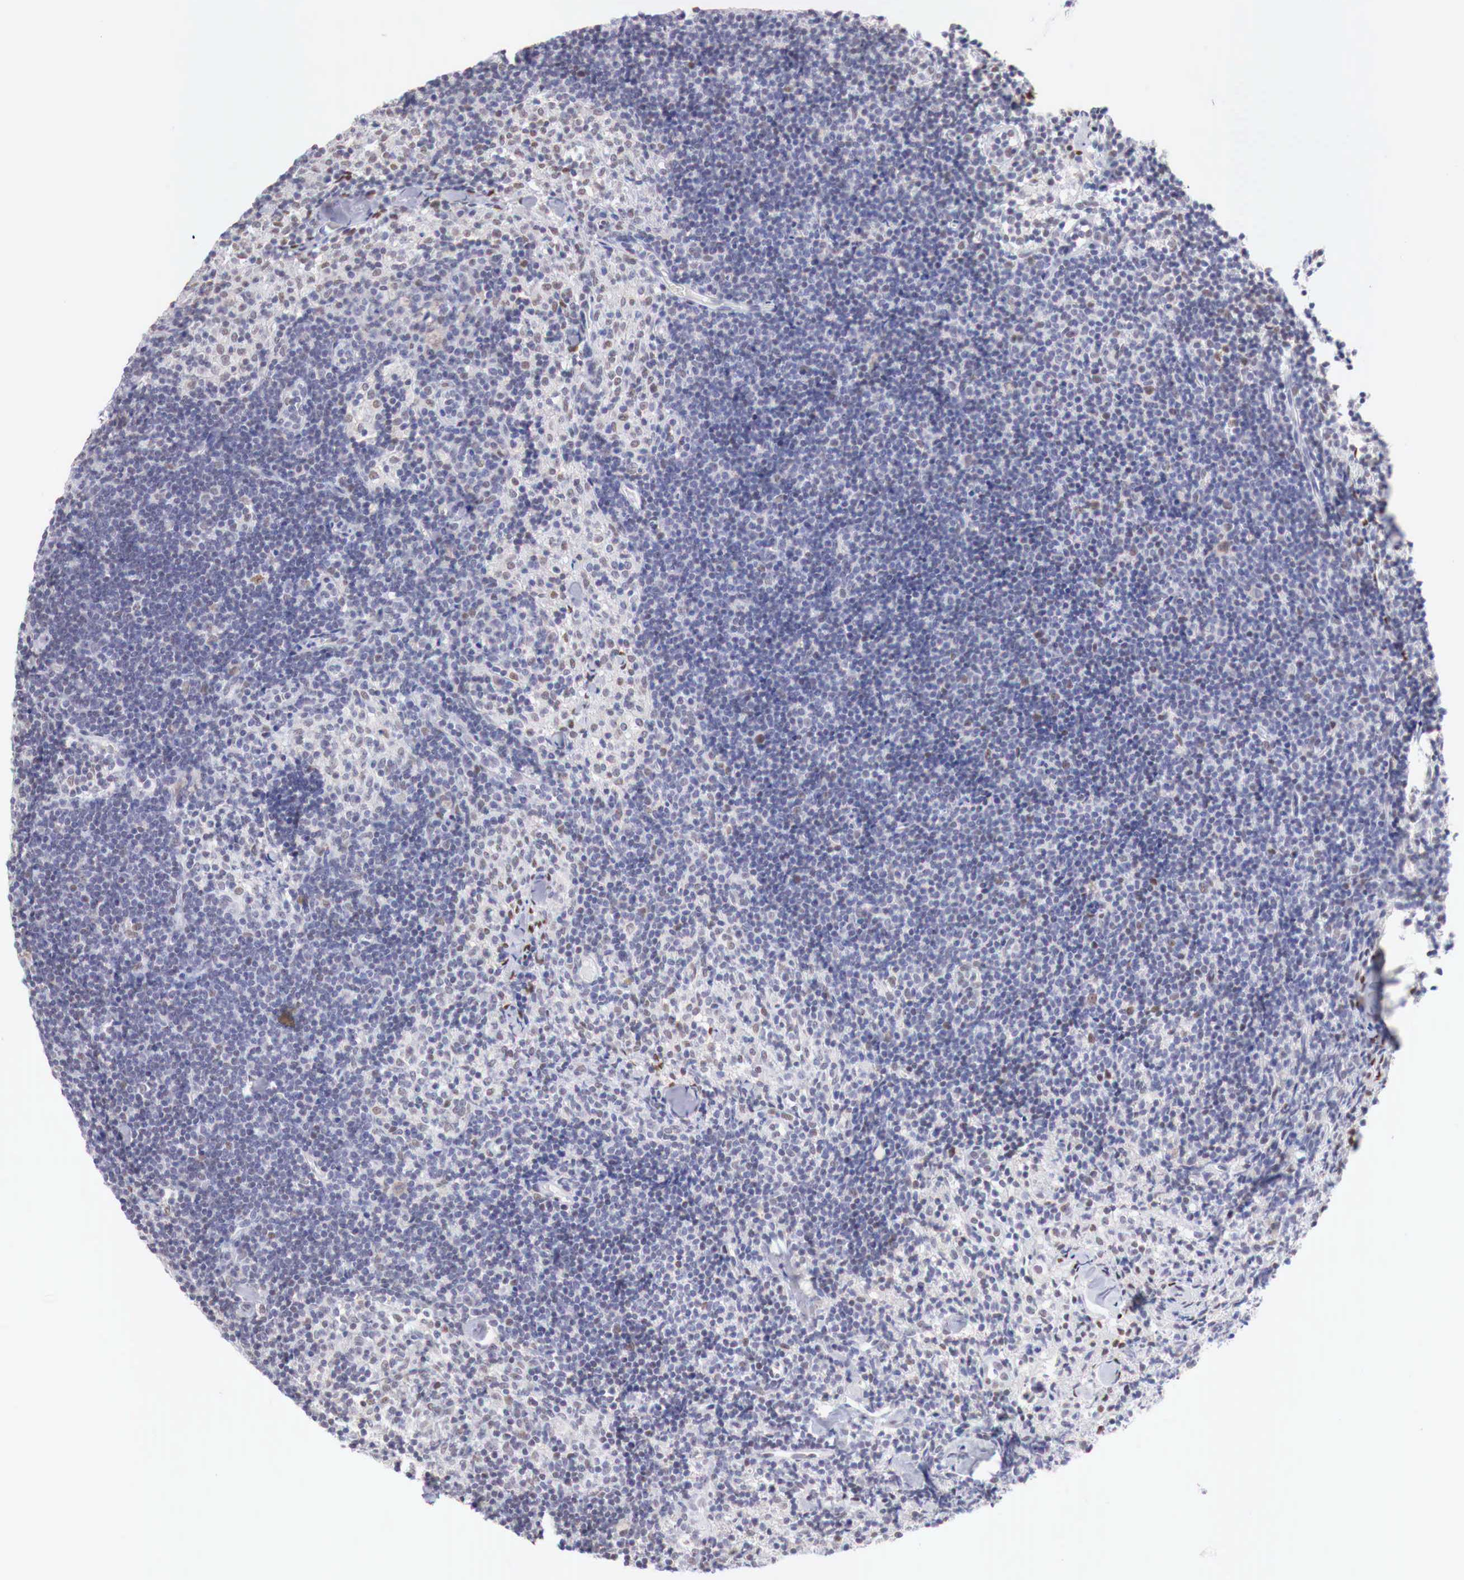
{"staining": {"intensity": "weak", "quantity": "<25%", "location": "cytoplasmic/membranous,nuclear"}, "tissue": "lymph node", "cell_type": "Germinal center cells", "image_type": "normal", "snomed": [{"axis": "morphology", "description": "Normal tissue, NOS"}, {"axis": "topography", "description": "Lymph node"}], "caption": "This is a histopathology image of IHC staining of unremarkable lymph node, which shows no expression in germinal center cells.", "gene": "FOXP2", "patient": {"sex": "female", "age": 35}}